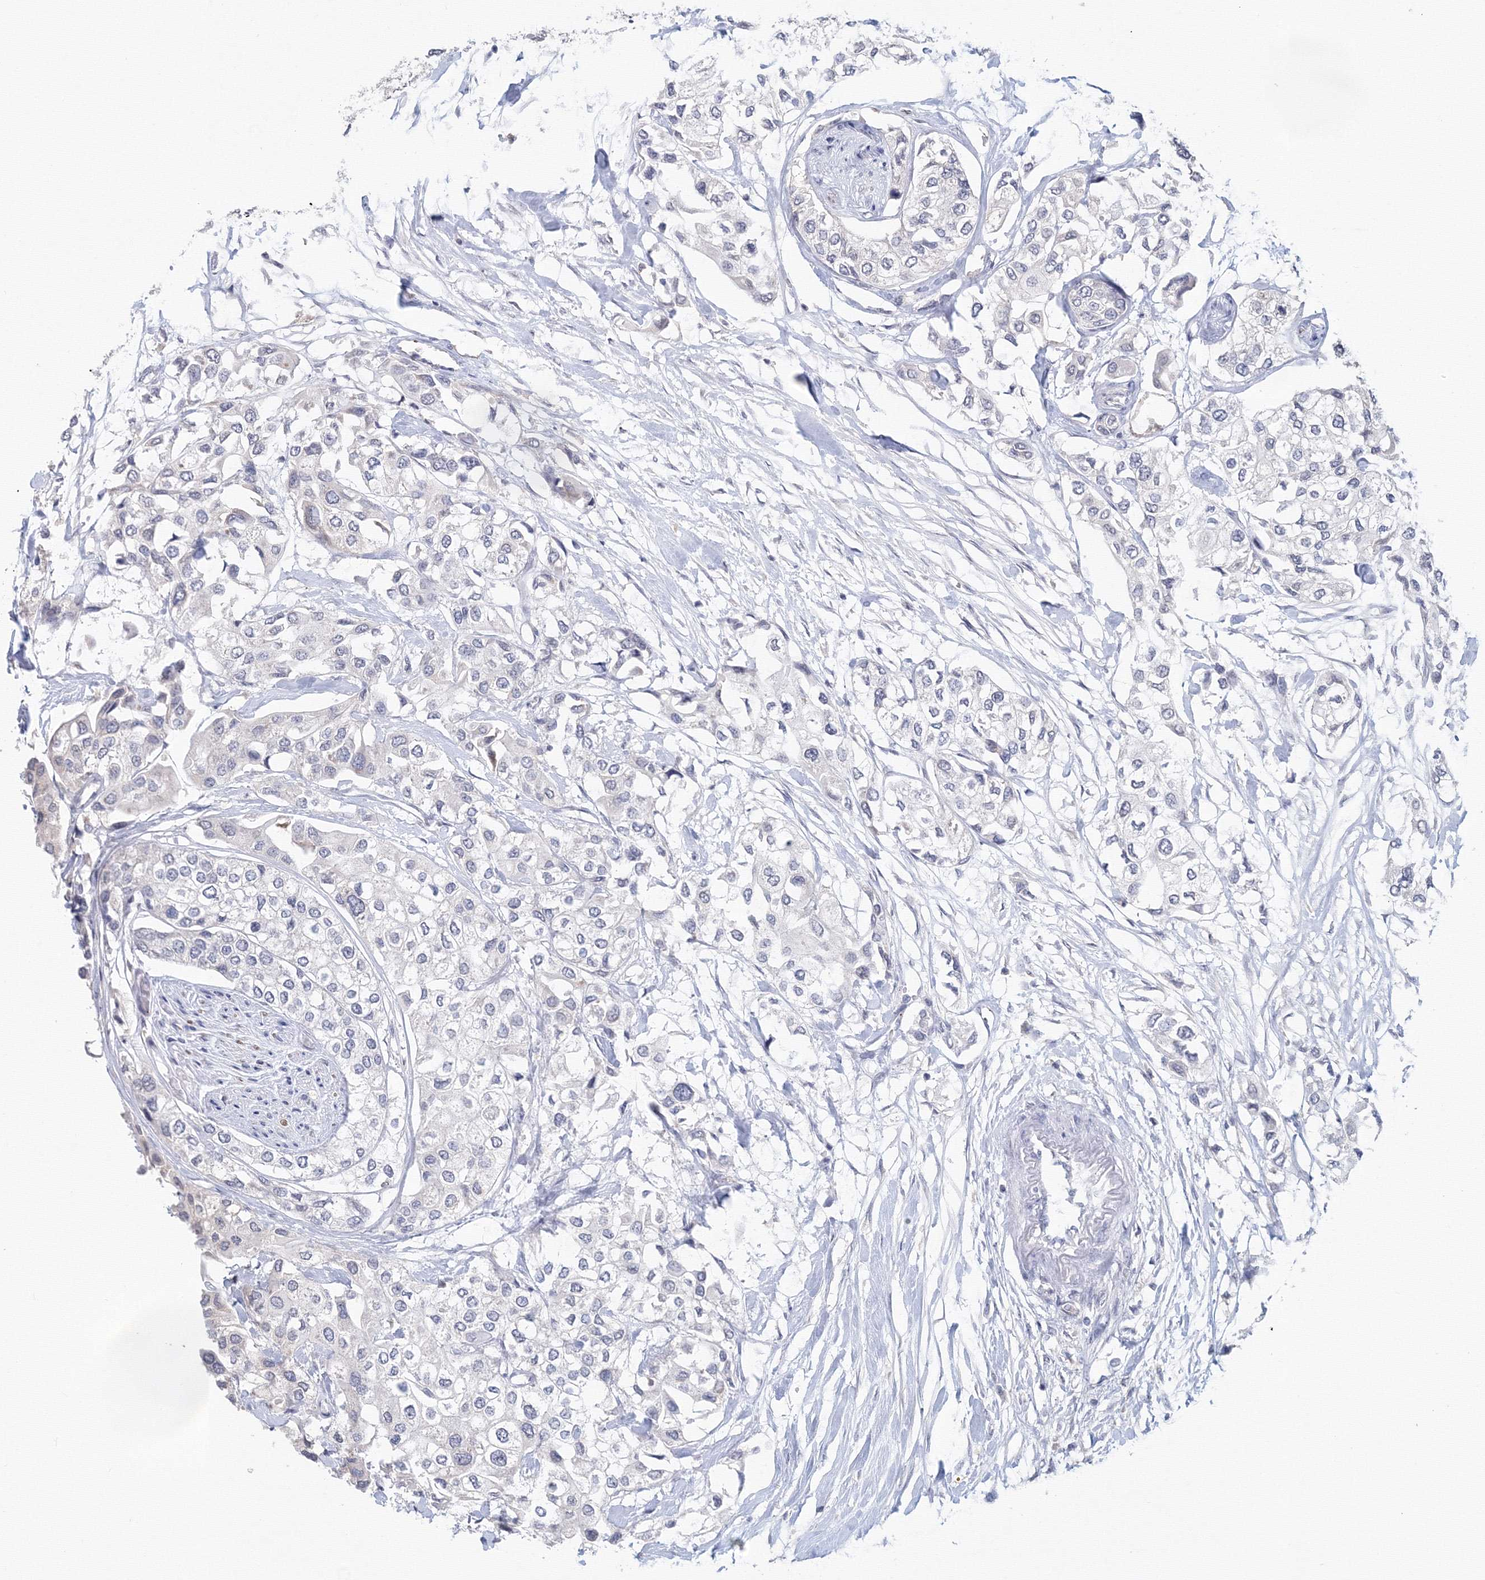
{"staining": {"intensity": "negative", "quantity": "none", "location": "none"}, "tissue": "urothelial cancer", "cell_type": "Tumor cells", "image_type": "cancer", "snomed": [{"axis": "morphology", "description": "Urothelial carcinoma, High grade"}, {"axis": "topography", "description": "Urinary bladder"}], "caption": "DAB (3,3'-diaminobenzidine) immunohistochemical staining of high-grade urothelial carcinoma displays no significant staining in tumor cells. (Stains: DAB IHC with hematoxylin counter stain, Microscopy: brightfield microscopy at high magnification).", "gene": "SLC7A7", "patient": {"sex": "male", "age": 64}}